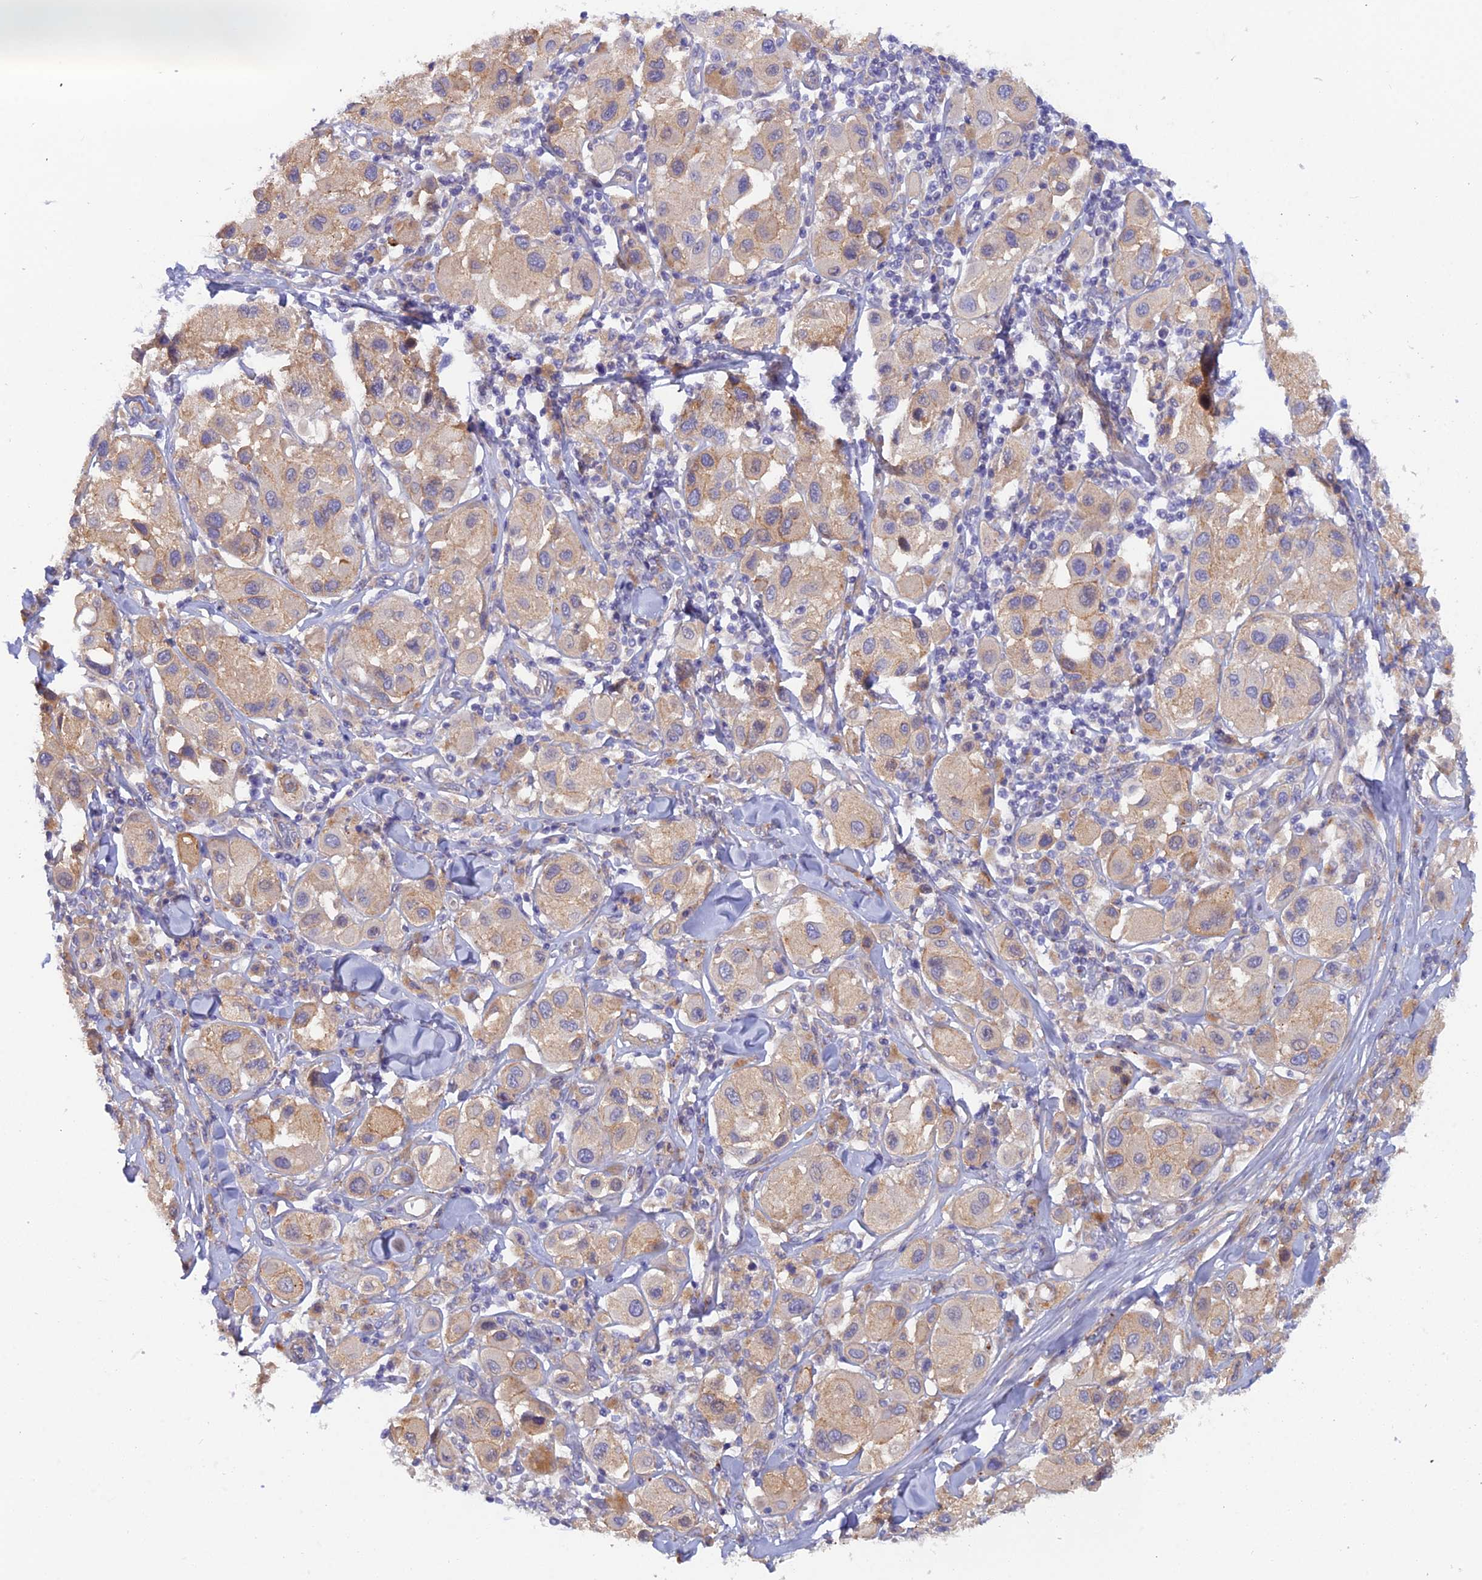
{"staining": {"intensity": "weak", "quantity": ">75%", "location": "cytoplasmic/membranous"}, "tissue": "melanoma", "cell_type": "Tumor cells", "image_type": "cancer", "snomed": [{"axis": "morphology", "description": "Malignant melanoma, Metastatic site"}, {"axis": "topography", "description": "Skin"}], "caption": "The micrograph reveals staining of melanoma, revealing weak cytoplasmic/membranous protein staining (brown color) within tumor cells. (DAB IHC, brown staining for protein, blue staining for nuclei).", "gene": "FZR1", "patient": {"sex": "male", "age": 41}}